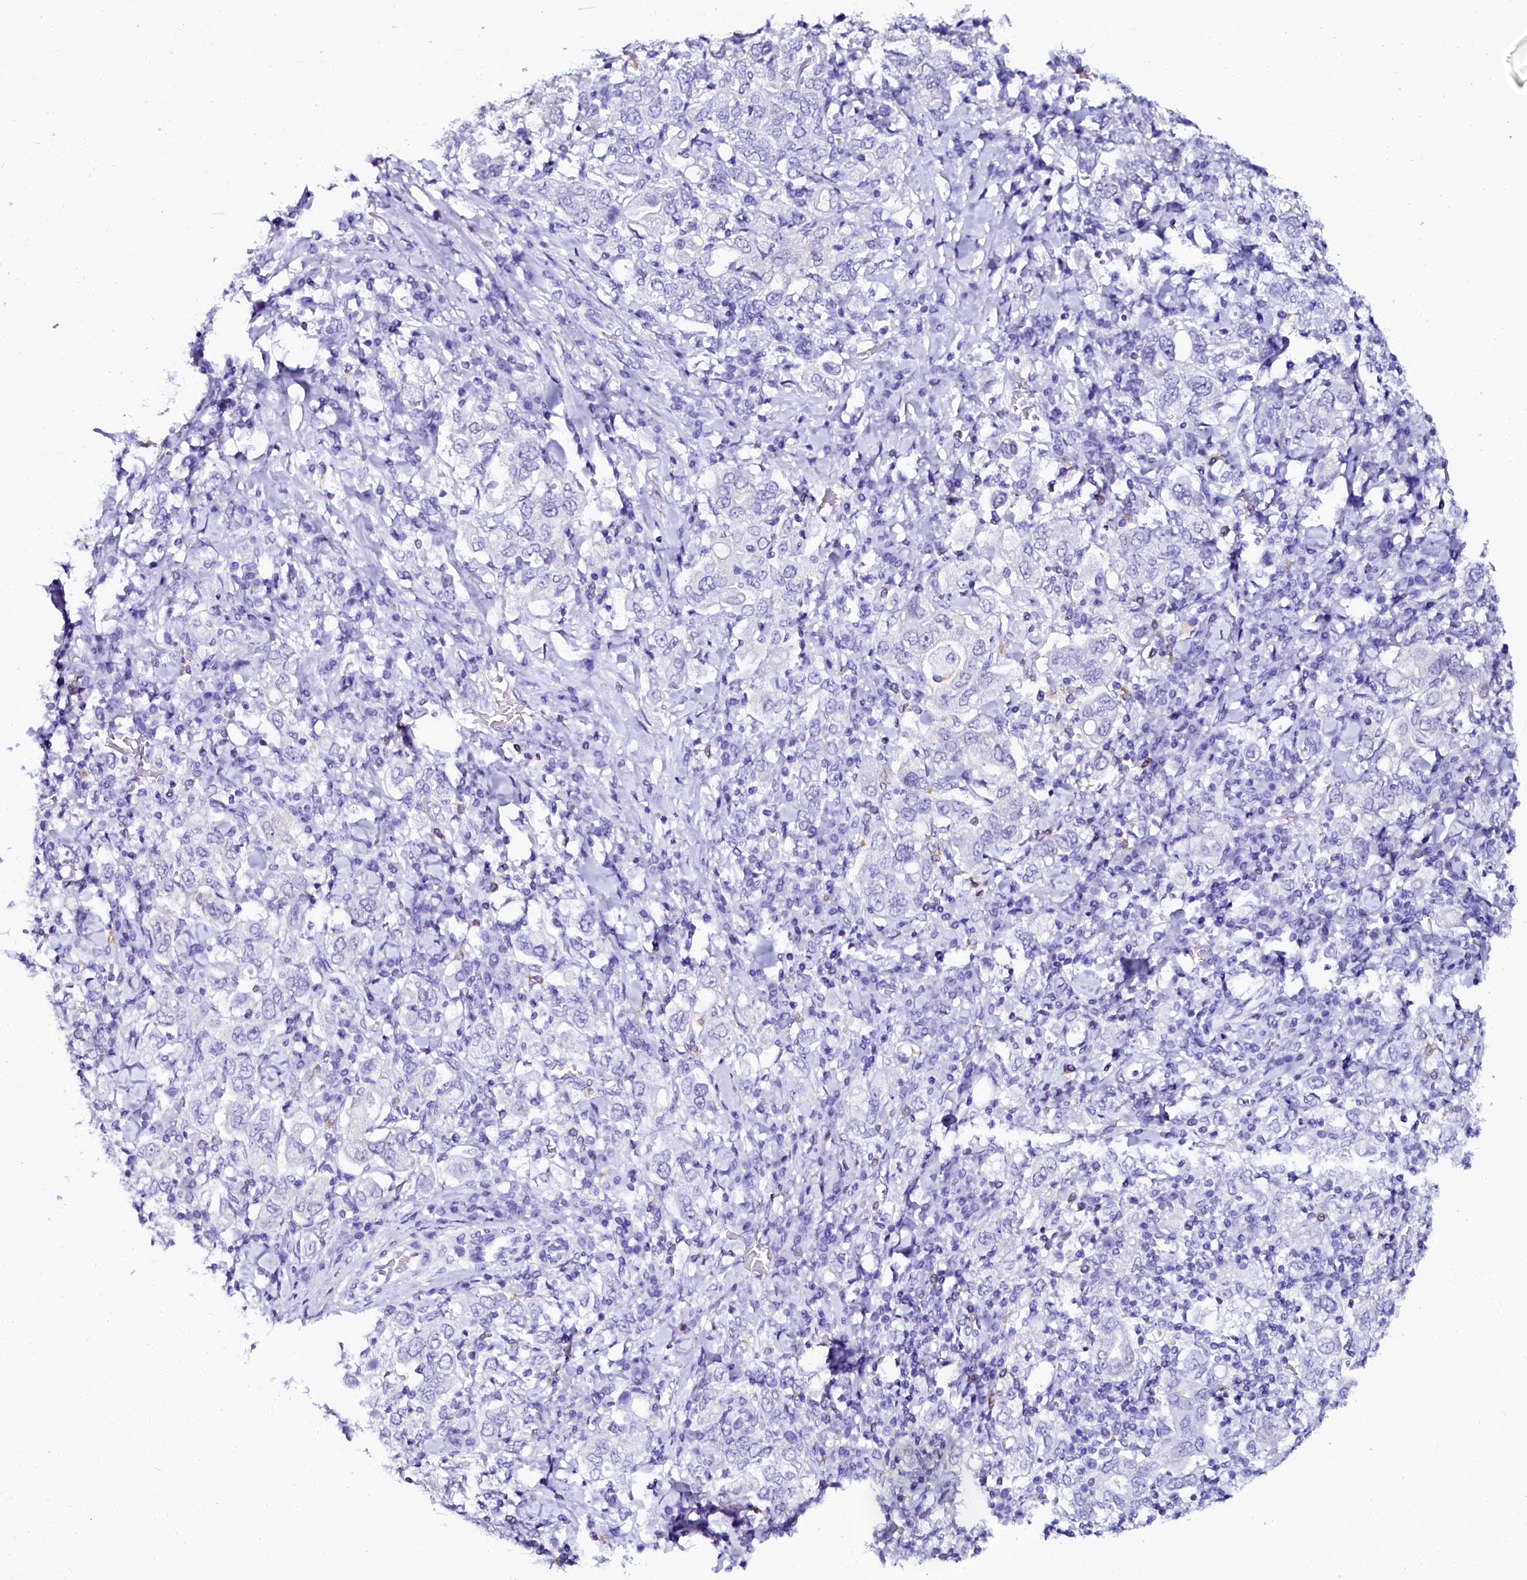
{"staining": {"intensity": "negative", "quantity": "none", "location": "none"}, "tissue": "stomach cancer", "cell_type": "Tumor cells", "image_type": "cancer", "snomed": [{"axis": "morphology", "description": "Adenocarcinoma, NOS"}, {"axis": "topography", "description": "Stomach, upper"}], "caption": "Stomach cancer (adenocarcinoma) was stained to show a protein in brown. There is no significant expression in tumor cells.", "gene": "SORD", "patient": {"sex": "male", "age": 62}}